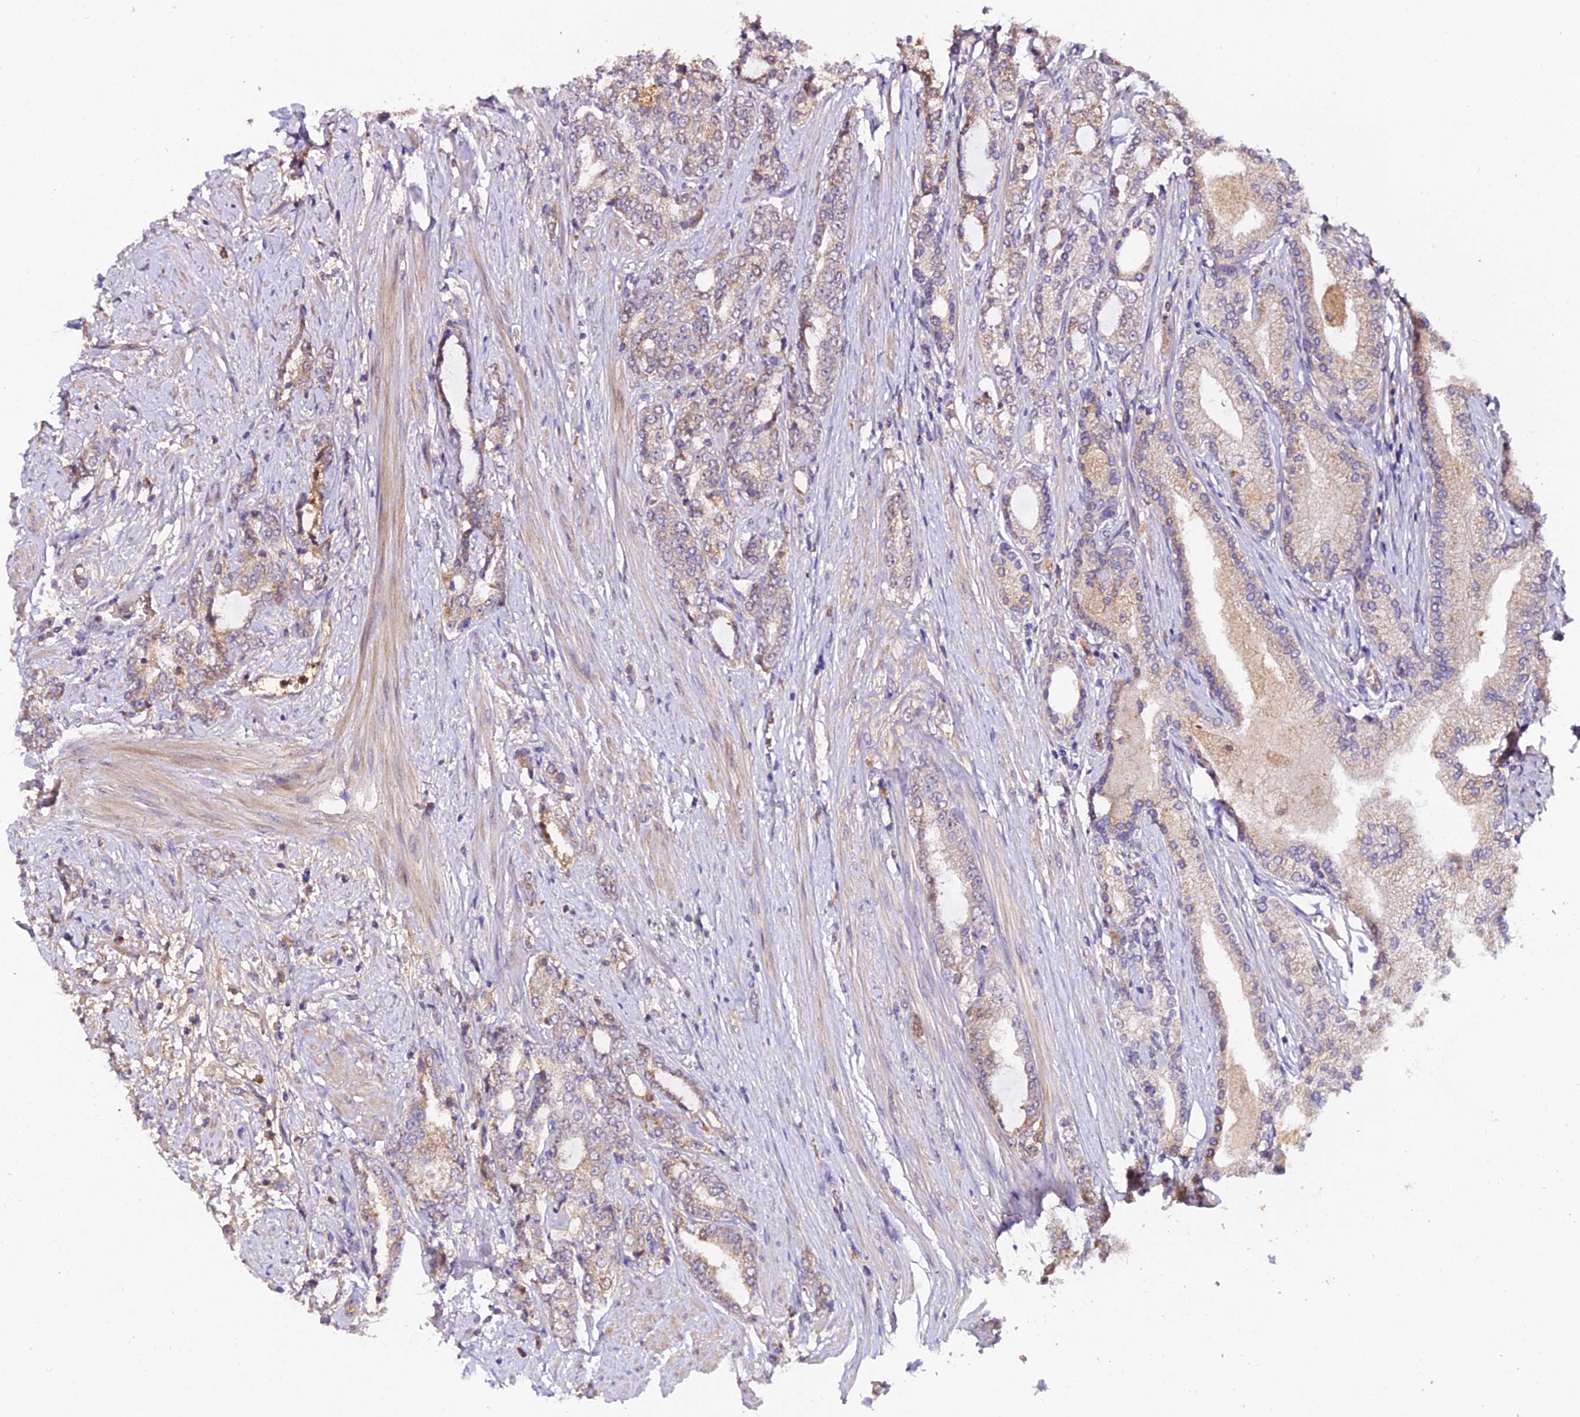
{"staining": {"intensity": "weak", "quantity": "<25%", "location": "cytoplasmic/membranous"}, "tissue": "prostate cancer", "cell_type": "Tumor cells", "image_type": "cancer", "snomed": [{"axis": "morphology", "description": "Adenocarcinoma, High grade"}, {"axis": "topography", "description": "Prostate"}], "caption": "Immunohistochemistry (IHC) photomicrograph of neoplastic tissue: prostate cancer stained with DAB (3,3'-diaminobenzidine) displays no significant protein expression in tumor cells. (DAB IHC visualized using brightfield microscopy, high magnification).", "gene": "KCTD16", "patient": {"sex": "male", "age": 64}}